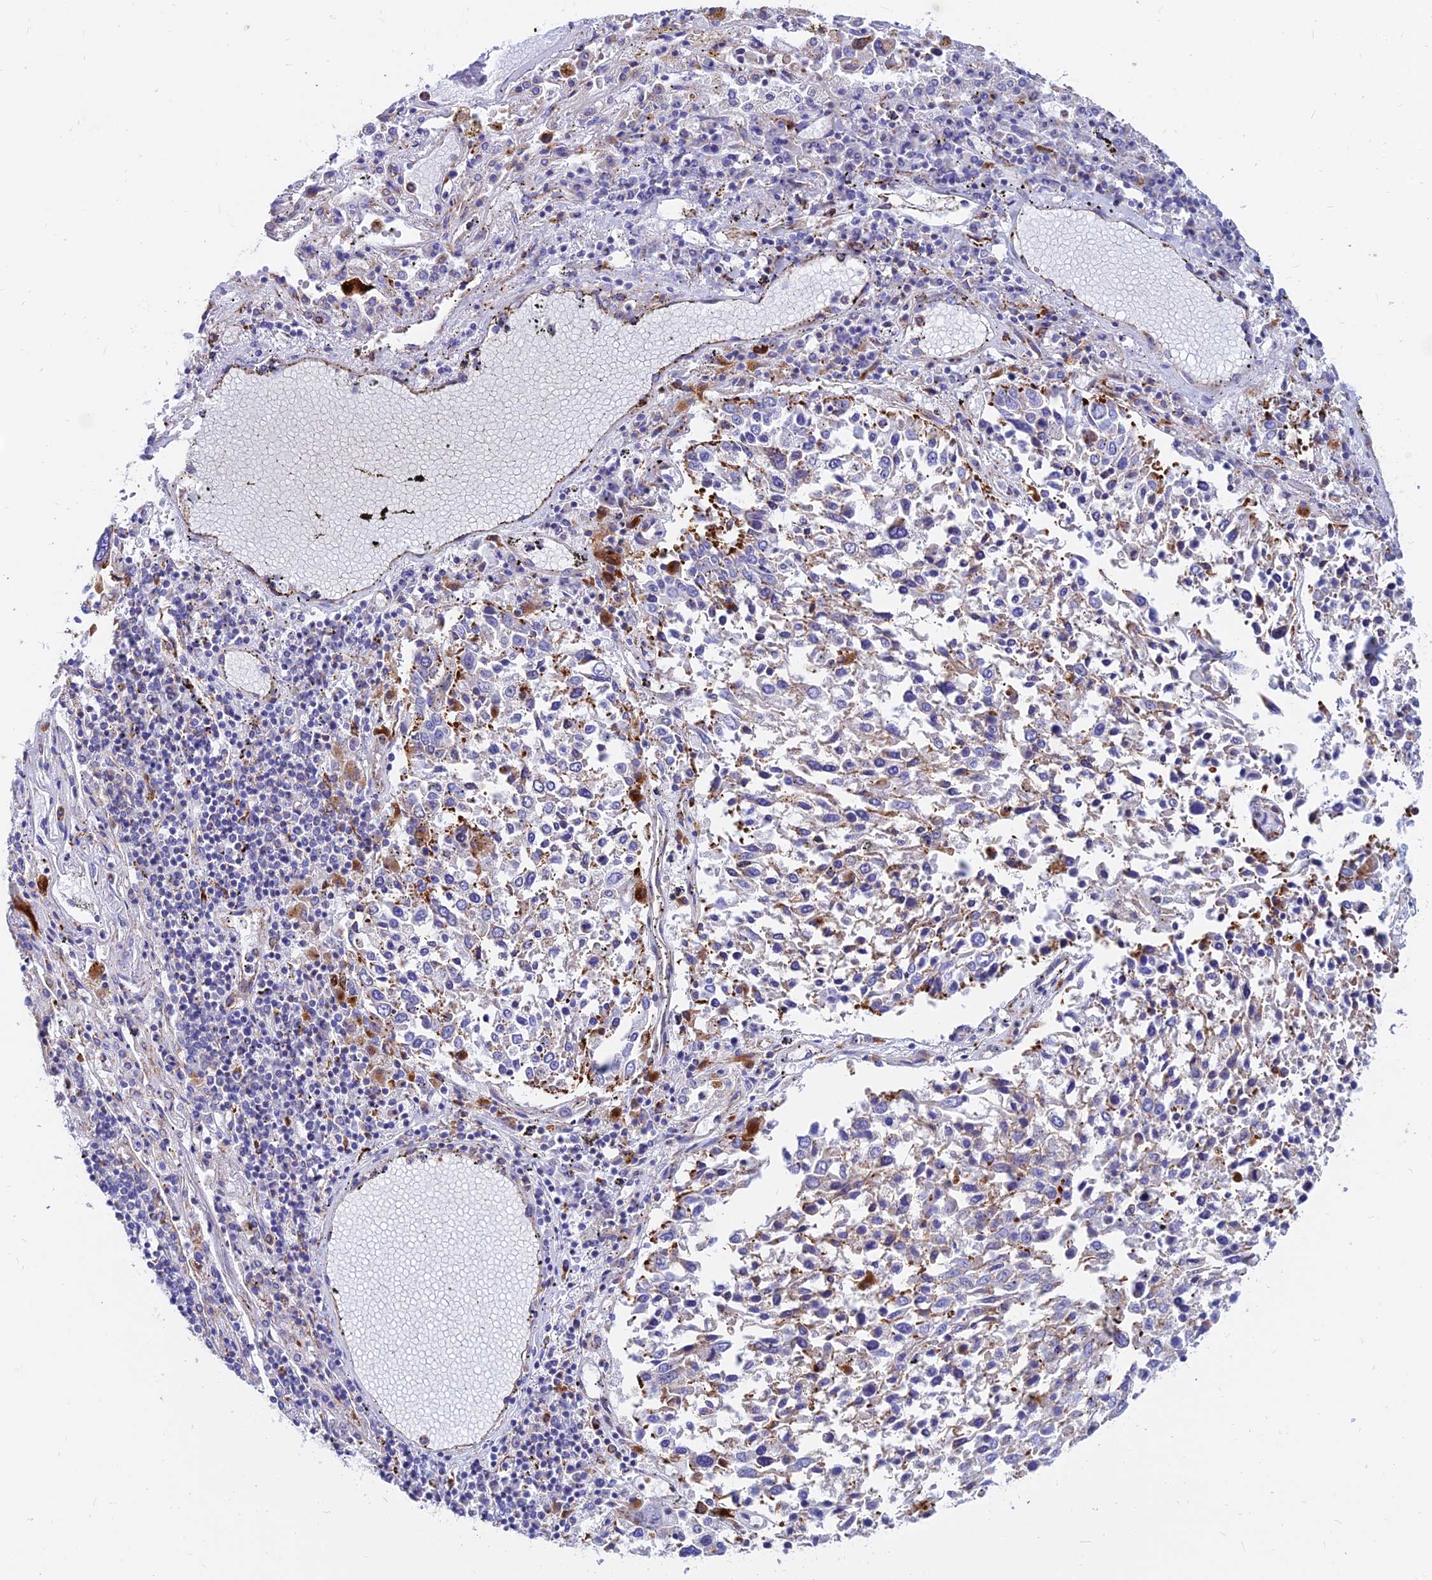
{"staining": {"intensity": "moderate", "quantity": "<25%", "location": "cytoplasmic/membranous"}, "tissue": "lung cancer", "cell_type": "Tumor cells", "image_type": "cancer", "snomed": [{"axis": "morphology", "description": "Squamous cell carcinoma, NOS"}, {"axis": "topography", "description": "Lung"}], "caption": "Squamous cell carcinoma (lung) stained with DAB (3,3'-diaminobenzidine) immunohistochemistry (IHC) exhibits low levels of moderate cytoplasmic/membranous expression in about <25% of tumor cells.", "gene": "SPNS1", "patient": {"sex": "male", "age": 65}}